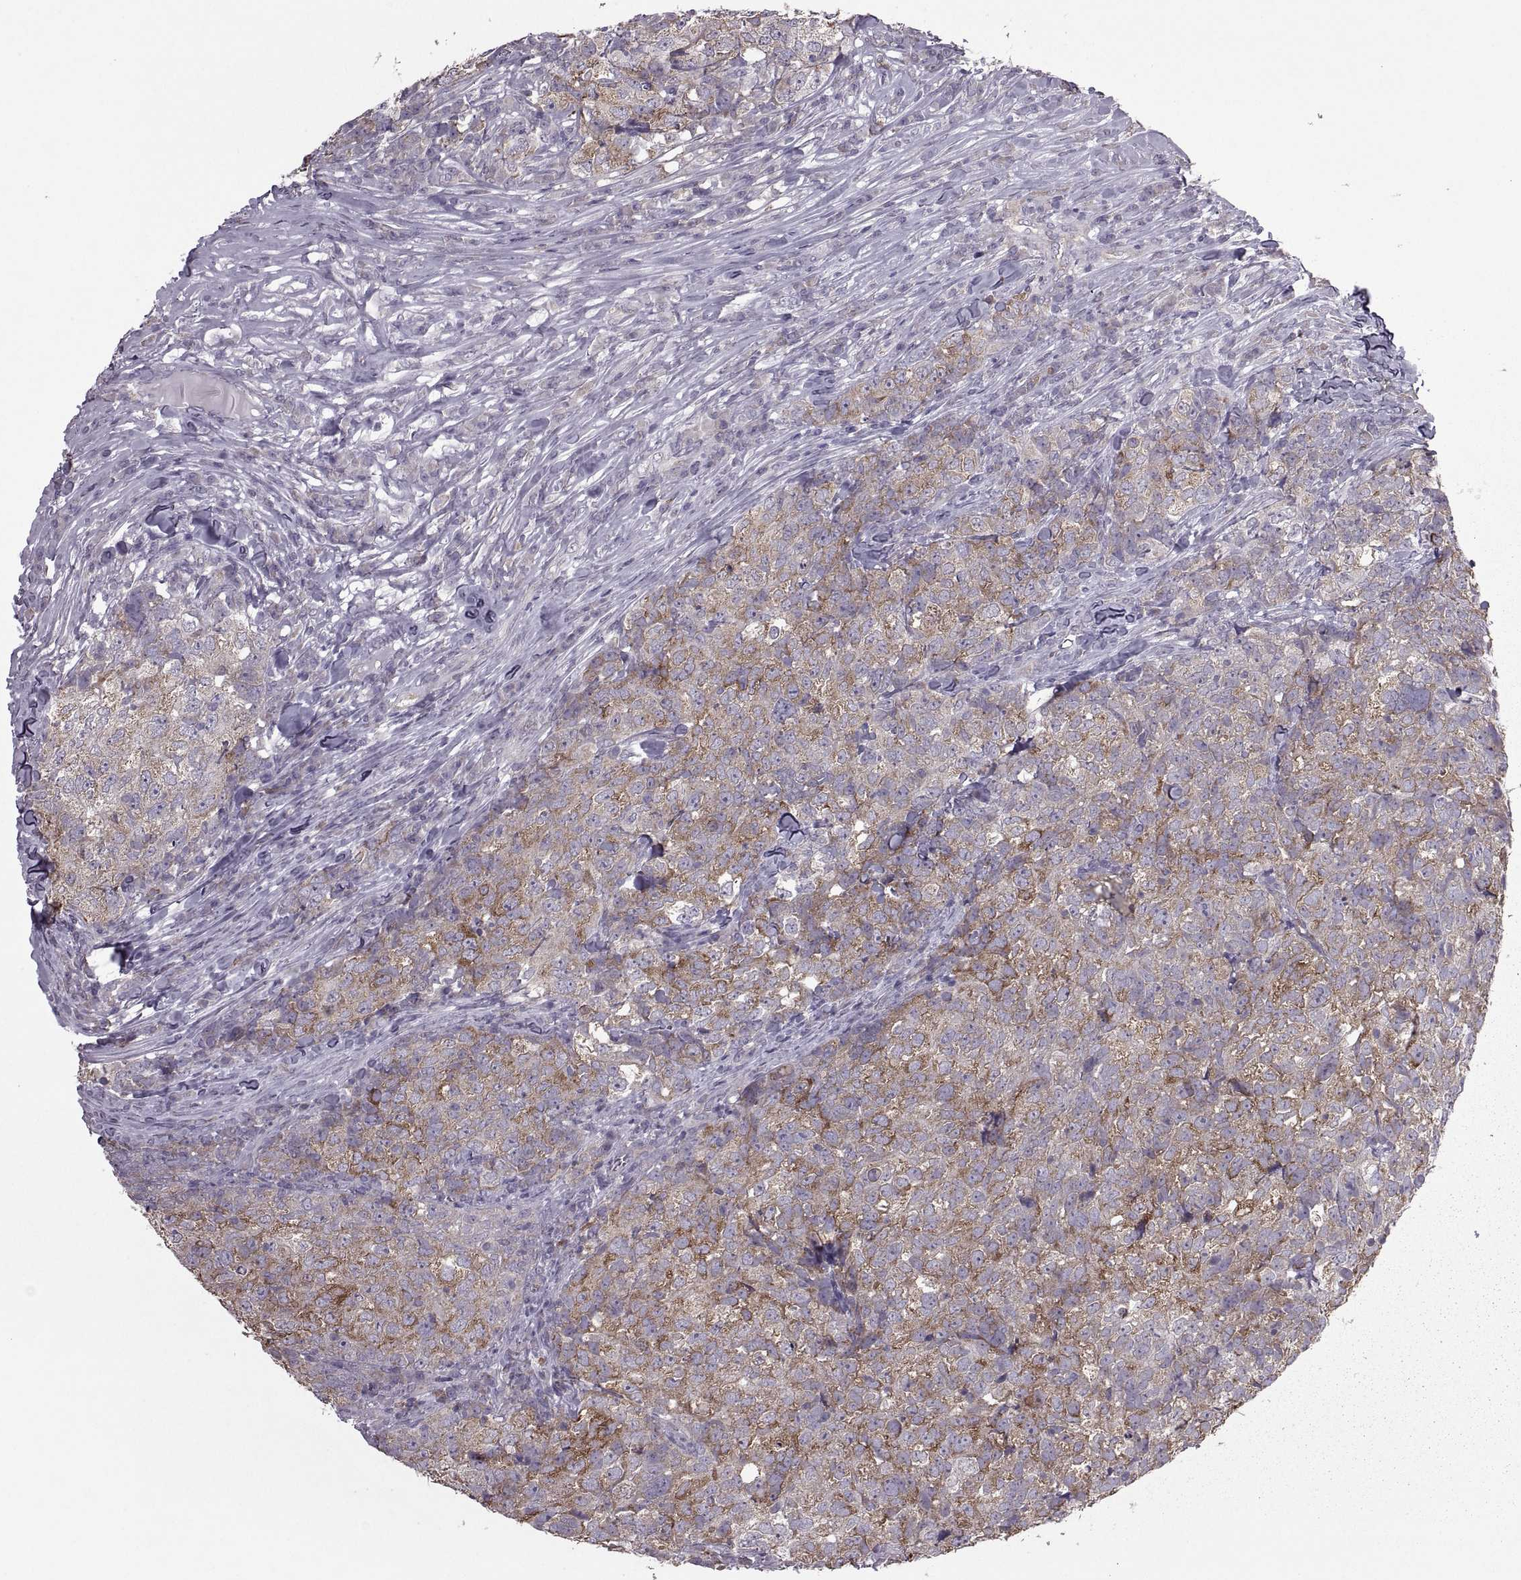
{"staining": {"intensity": "moderate", "quantity": "25%-75%", "location": "cytoplasmic/membranous"}, "tissue": "breast cancer", "cell_type": "Tumor cells", "image_type": "cancer", "snomed": [{"axis": "morphology", "description": "Duct carcinoma"}, {"axis": "topography", "description": "Breast"}], "caption": "Human breast cancer stained for a protein (brown) demonstrates moderate cytoplasmic/membranous positive expression in about 25%-75% of tumor cells.", "gene": "PABPC1", "patient": {"sex": "female", "age": 30}}